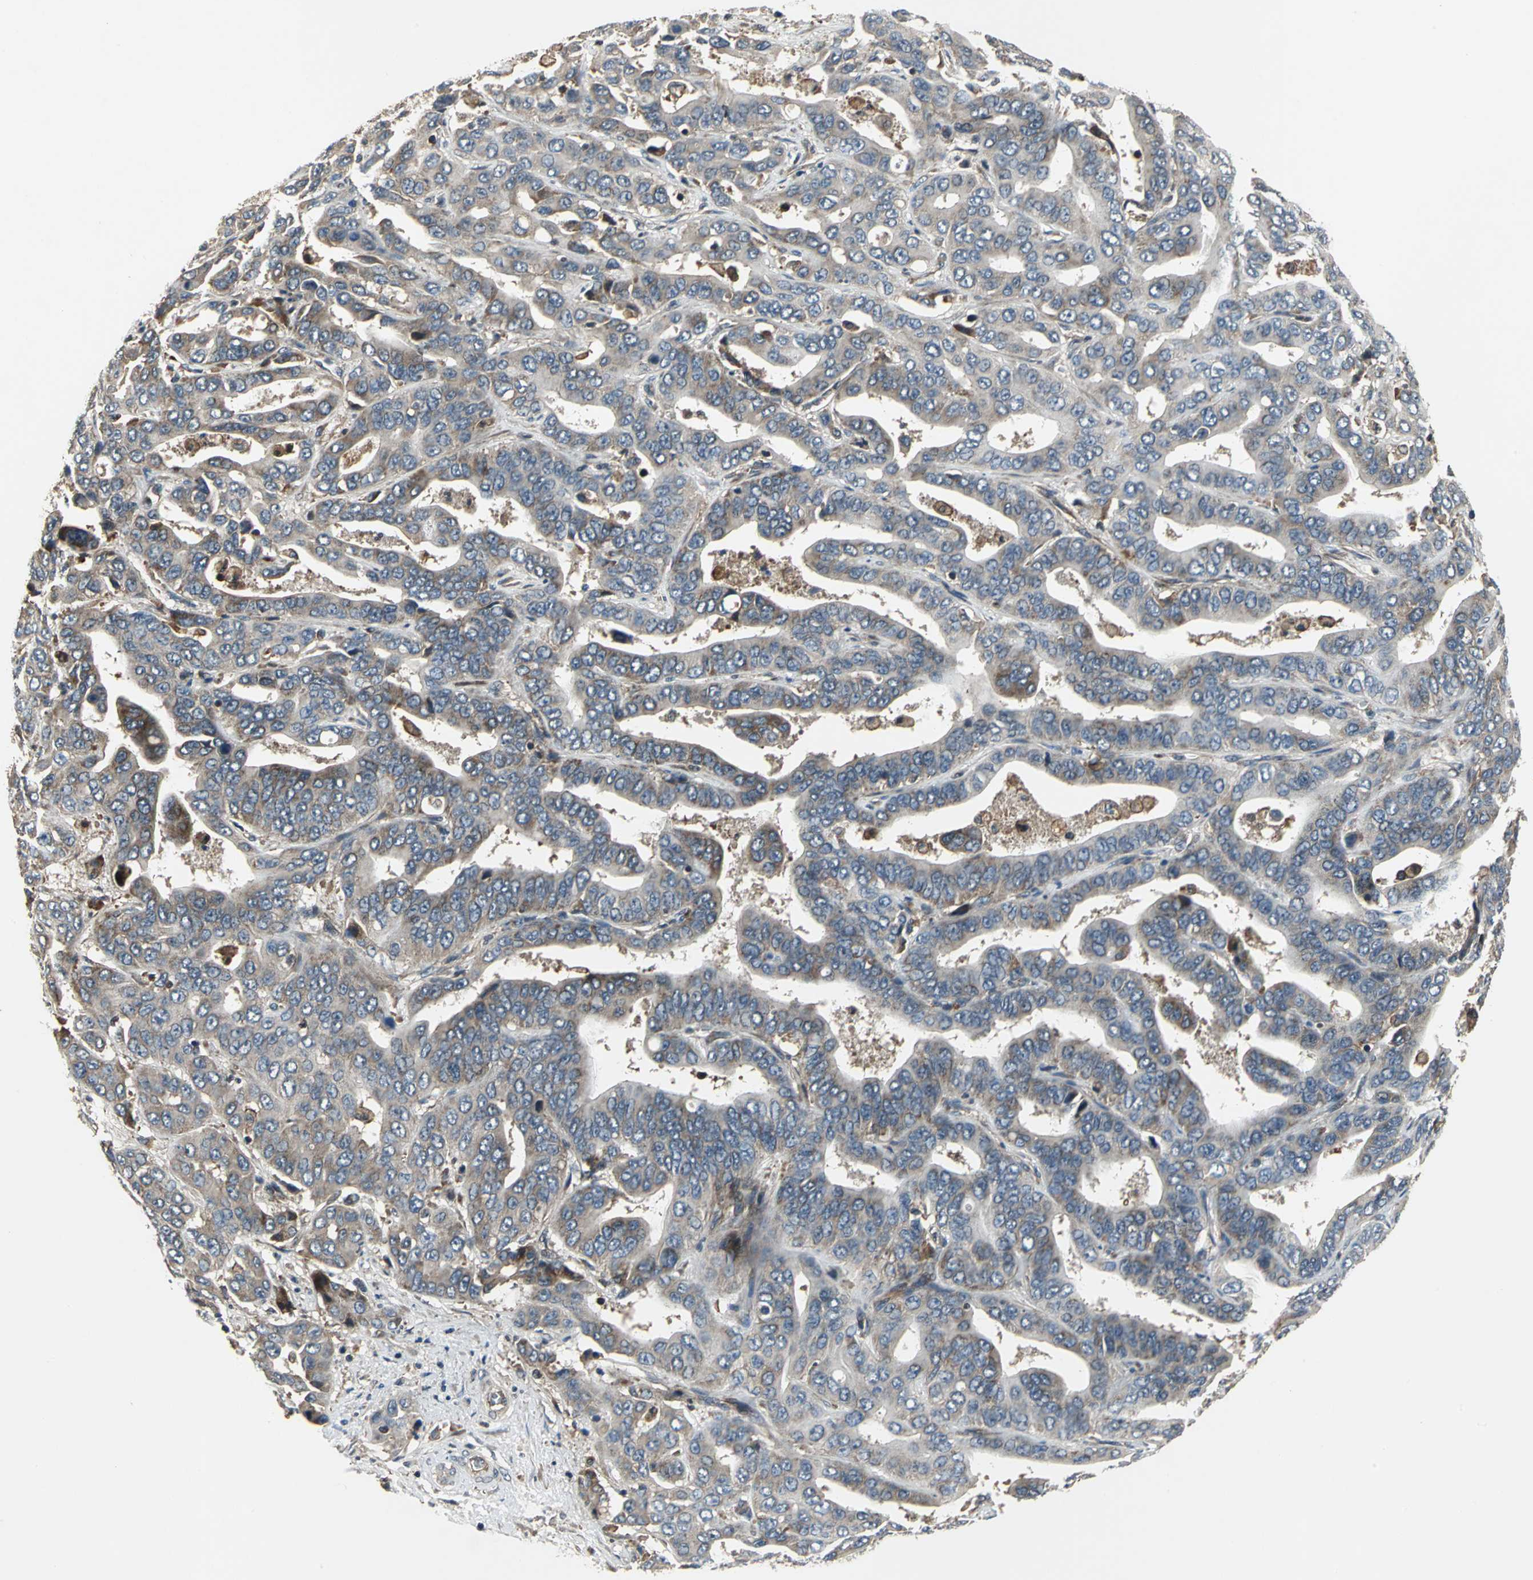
{"staining": {"intensity": "weak", "quantity": "25%-75%", "location": "cytoplasmic/membranous"}, "tissue": "liver cancer", "cell_type": "Tumor cells", "image_type": "cancer", "snomed": [{"axis": "morphology", "description": "Cholangiocarcinoma"}, {"axis": "topography", "description": "Liver"}], "caption": "The image reveals staining of liver cholangiocarcinoma, revealing weak cytoplasmic/membranous protein expression (brown color) within tumor cells.", "gene": "EIF2B2", "patient": {"sex": "female", "age": 52}}